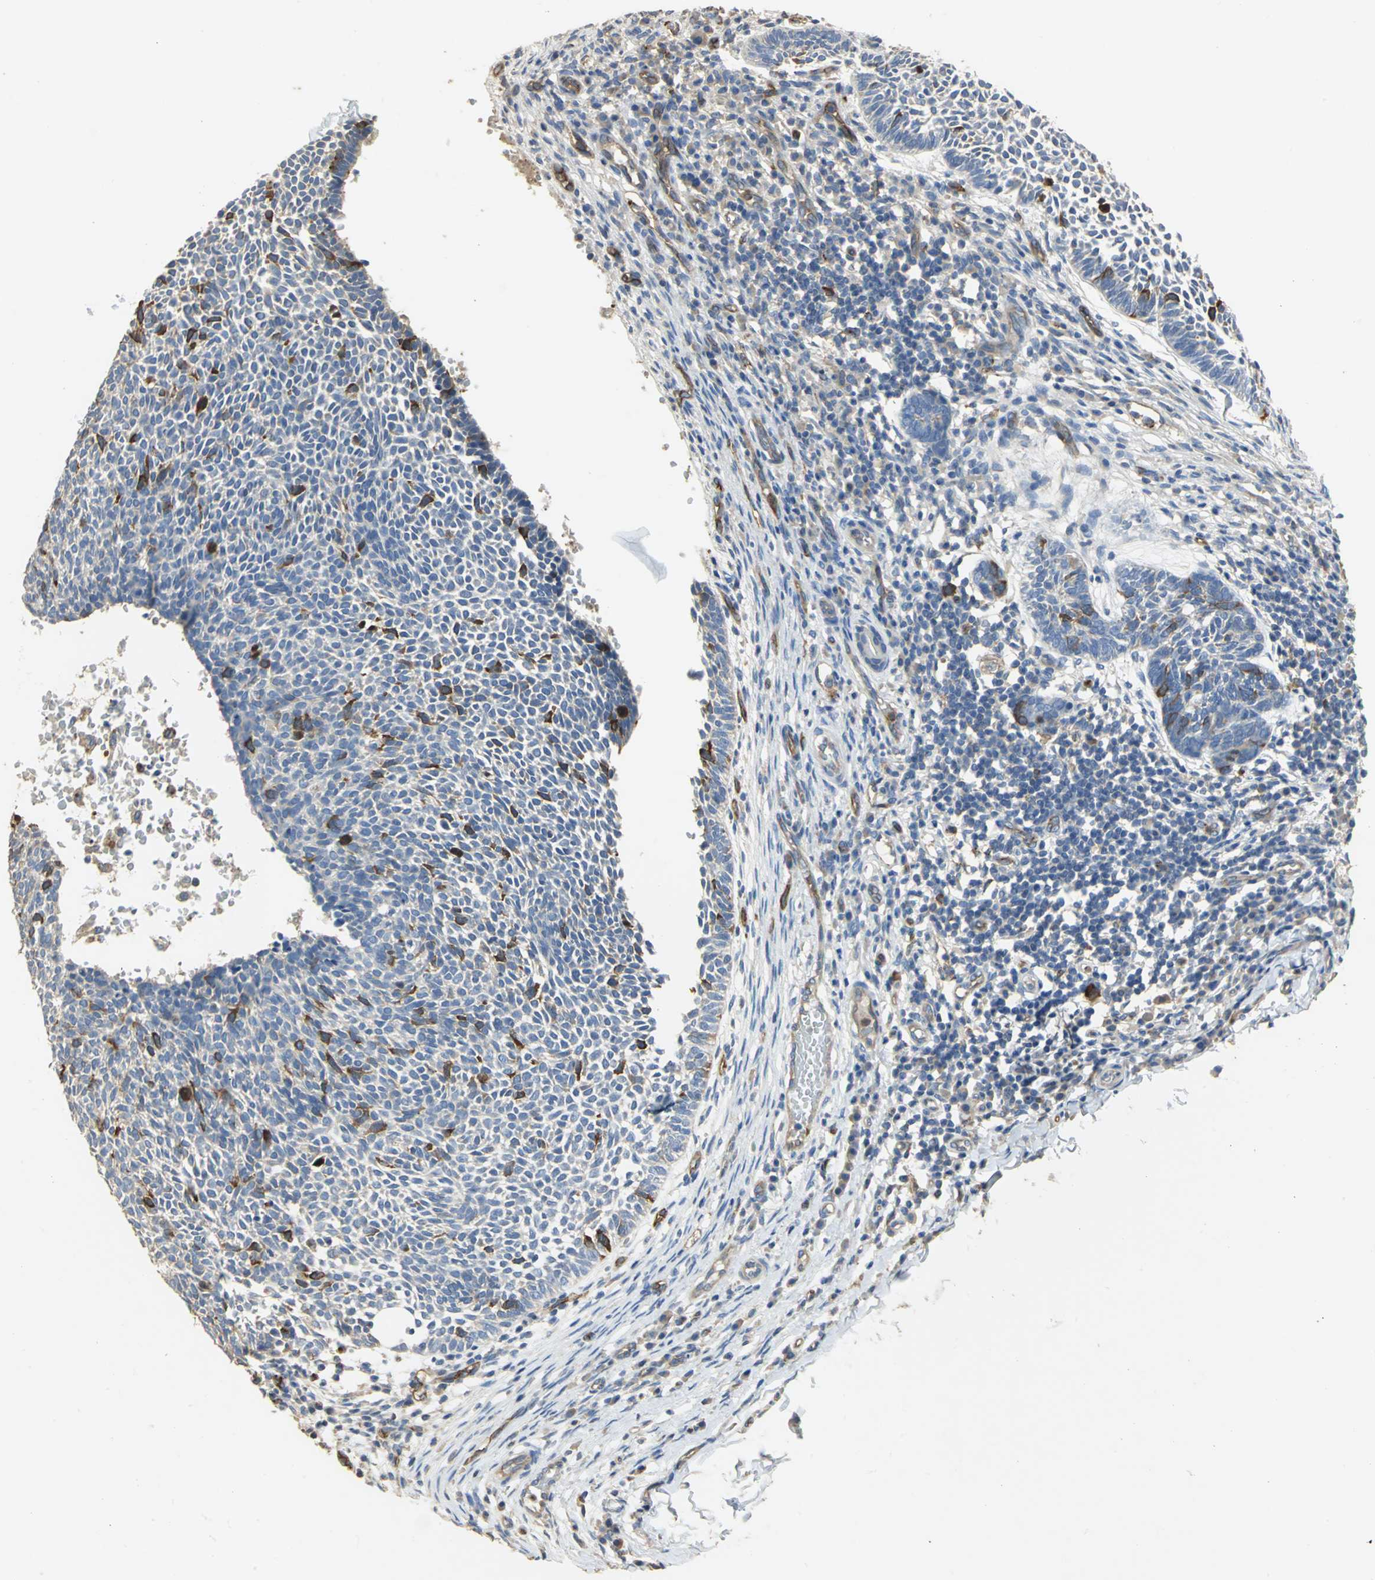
{"staining": {"intensity": "strong", "quantity": "<25%", "location": "cytoplasmic/membranous"}, "tissue": "skin cancer", "cell_type": "Tumor cells", "image_type": "cancer", "snomed": [{"axis": "morphology", "description": "Normal tissue, NOS"}, {"axis": "morphology", "description": "Basal cell carcinoma"}, {"axis": "topography", "description": "Skin"}], "caption": "Skin cancer (basal cell carcinoma) stained for a protein demonstrates strong cytoplasmic/membranous positivity in tumor cells.", "gene": "DLGAP5", "patient": {"sex": "male", "age": 87}}